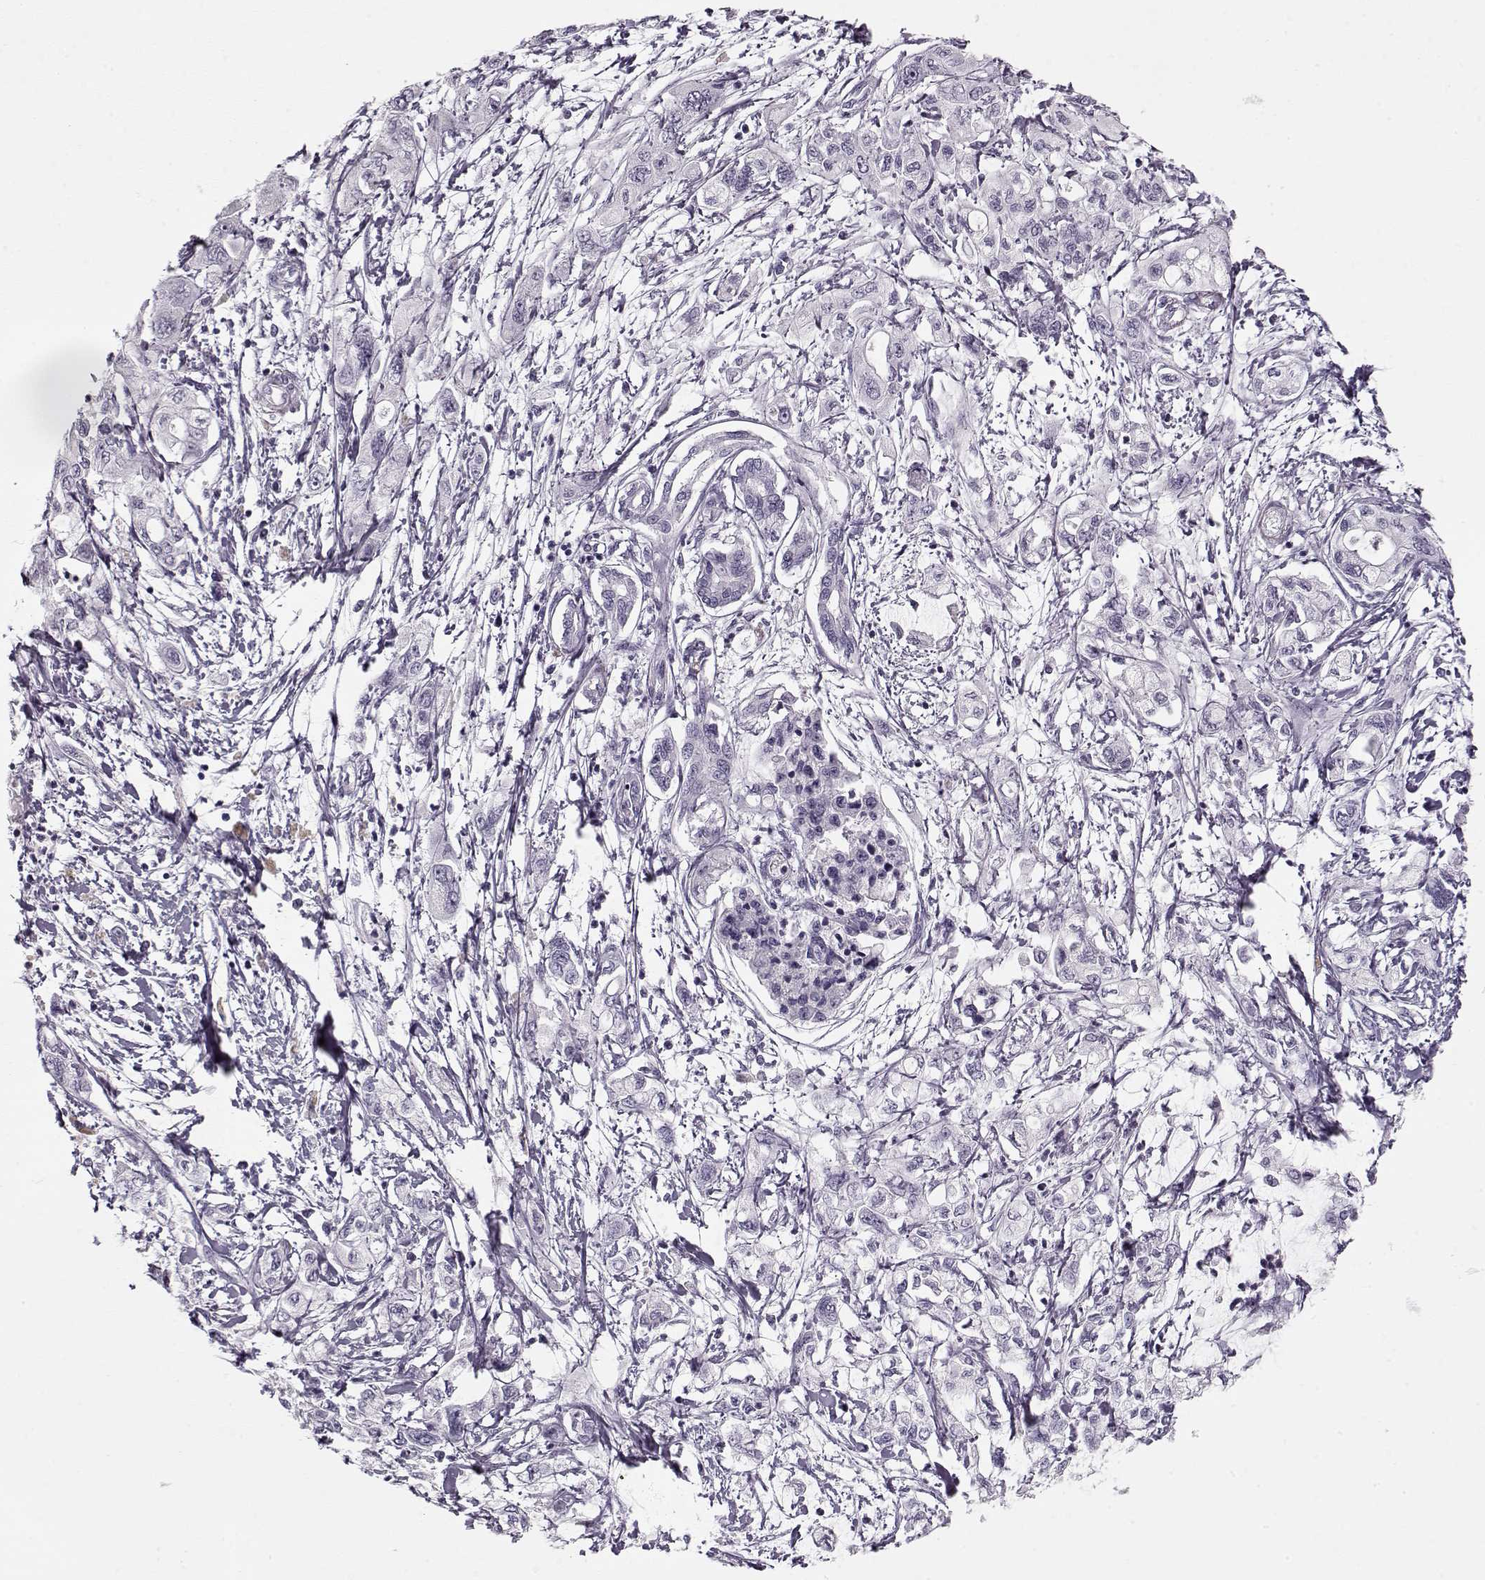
{"staining": {"intensity": "negative", "quantity": "none", "location": "none"}, "tissue": "pancreatic cancer", "cell_type": "Tumor cells", "image_type": "cancer", "snomed": [{"axis": "morphology", "description": "Adenocarcinoma, NOS"}, {"axis": "topography", "description": "Pancreas"}], "caption": "Immunohistochemistry (IHC) photomicrograph of human pancreatic cancer (adenocarcinoma) stained for a protein (brown), which demonstrates no expression in tumor cells.", "gene": "PNMT", "patient": {"sex": "male", "age": 54}}